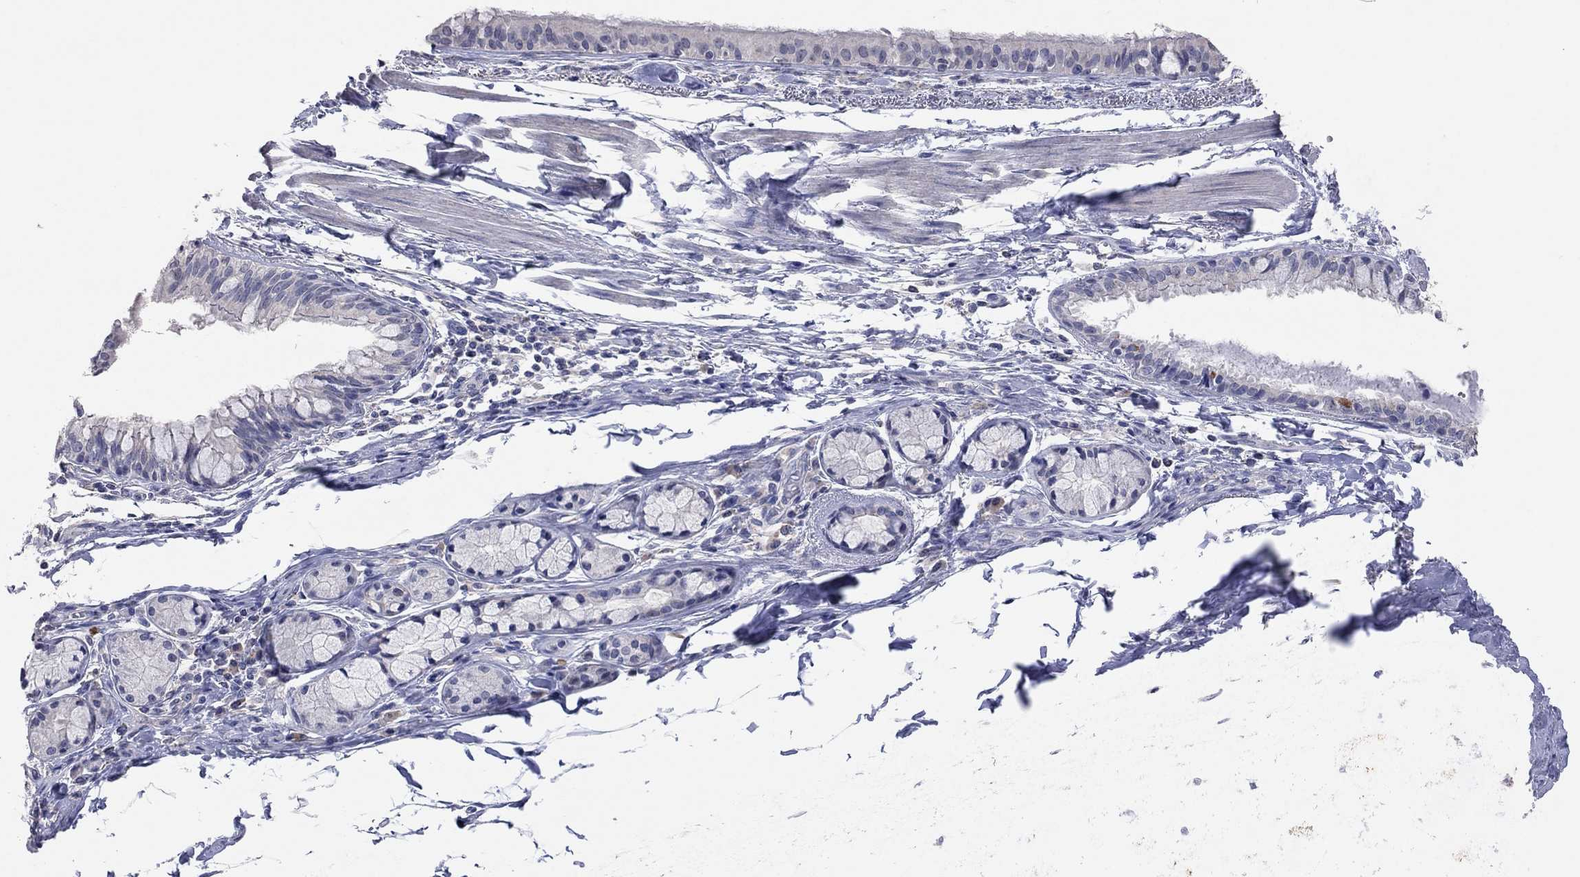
{"staining": {"intensity": "negative", "quantity": "none", "location": "none"}, "tissue": "bronchus", "cell_type": "Respiratory epithelial cells", "image_type": "normal", "snomed": [{"axis": "morphology", "description": "Normal tissue, NOS"}, {"axis": "morphology", "description": "Squamous cell carcinoma, NOS"}, {"axis": "topography", "description": "Bronchus"}, {"axis": "topography", "description": "Lung"}], "caption": "High power microscopy histopathology image of an IHC image of normal bronchus, revealing no significant positivity in respiratory epithelial cells.", "gene": "MMP13", "patient": {"sex": "male", "age": 69}}